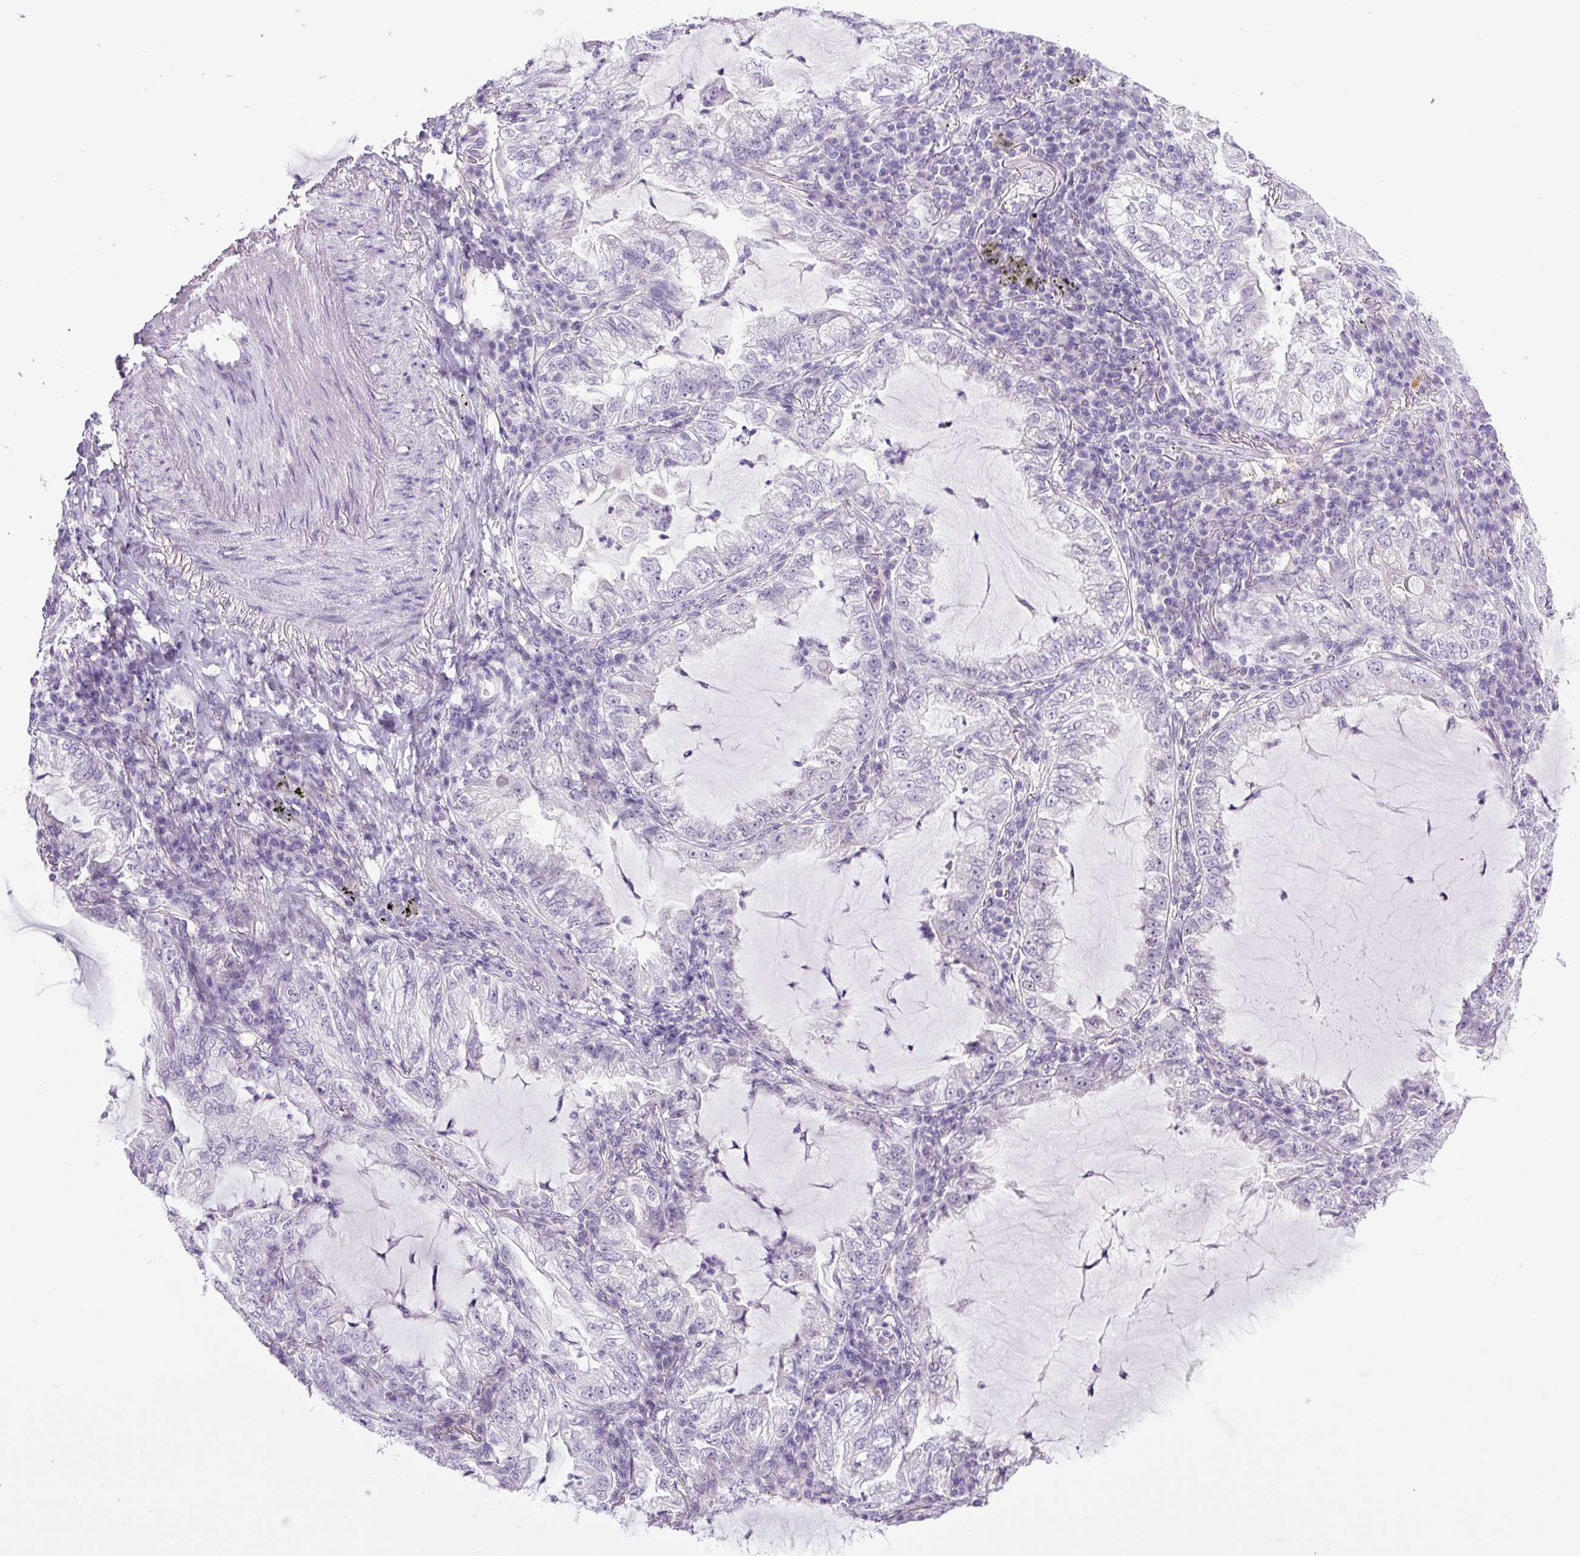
{"staining": {"intensity": "negative", "quantity": "none", "location": "none"}, "tissue": "lung cancer", "cell_type": "Tumor cells", "image_type": "cancer", "snomed": [{"axis": "morphology", "description": "Adenocarcinoma, NOS"}, {"axis": "topography", "description": "Lung"}], "caption": "This is a histopathology image of immunohistochemistry staining of lung cancer, which shows no expression in tumor cells.", "gene": "RHBDD2", "patient": {"sex": "female", "age": 73}}